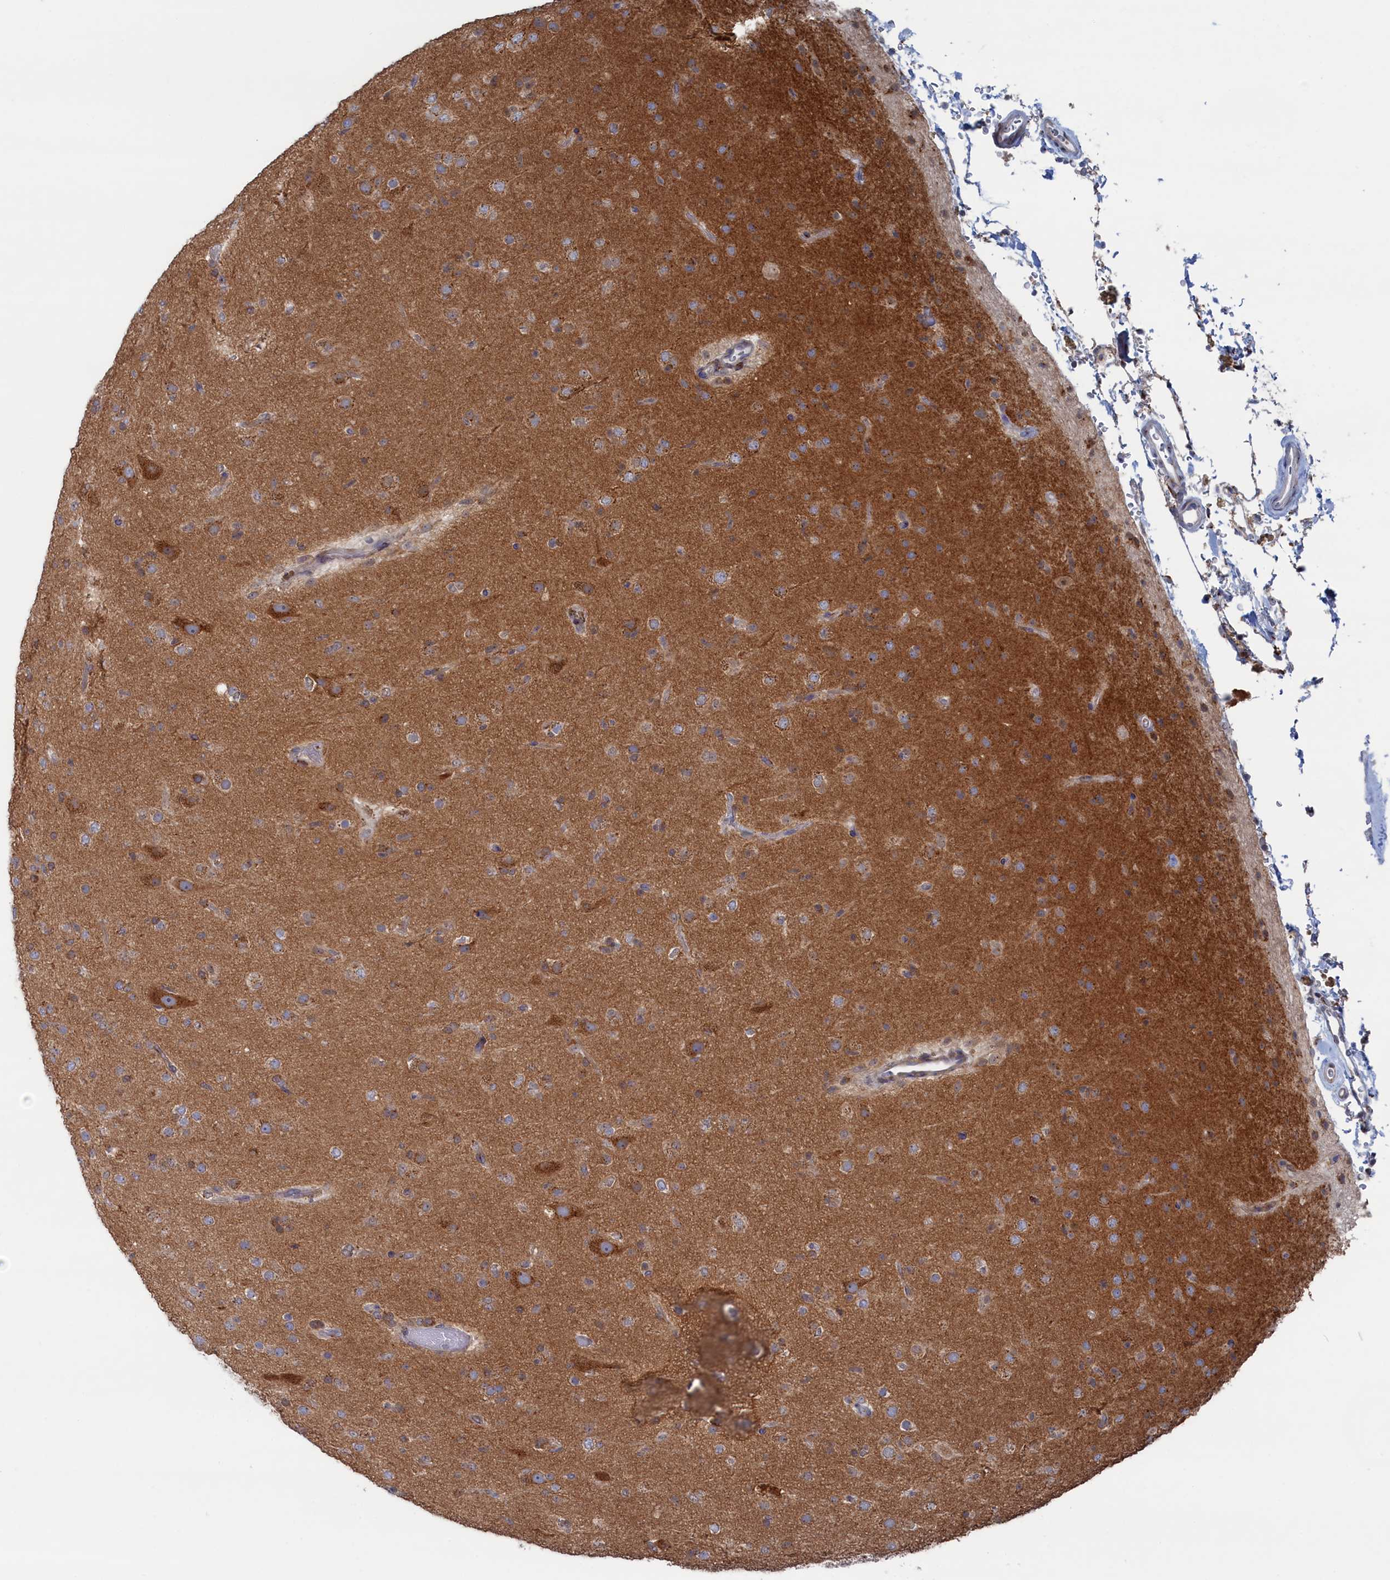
{"staining": {"intensity": "negative", "quantity": "none", "location": "none"}, "tissue": "glioma", "cell_type": "Tumor cells", "image_type": "cancer", "snomed": [{"axis": "morphology", "description": "Glioma, malignant, Low grade"}, {"axis": "topography", "description": "Brain"}], "caption": "Tumor cells are negative for brown protein staining in glioma.", "gene": "IRX1", "patient": {"sex": "male", "age": 65}}